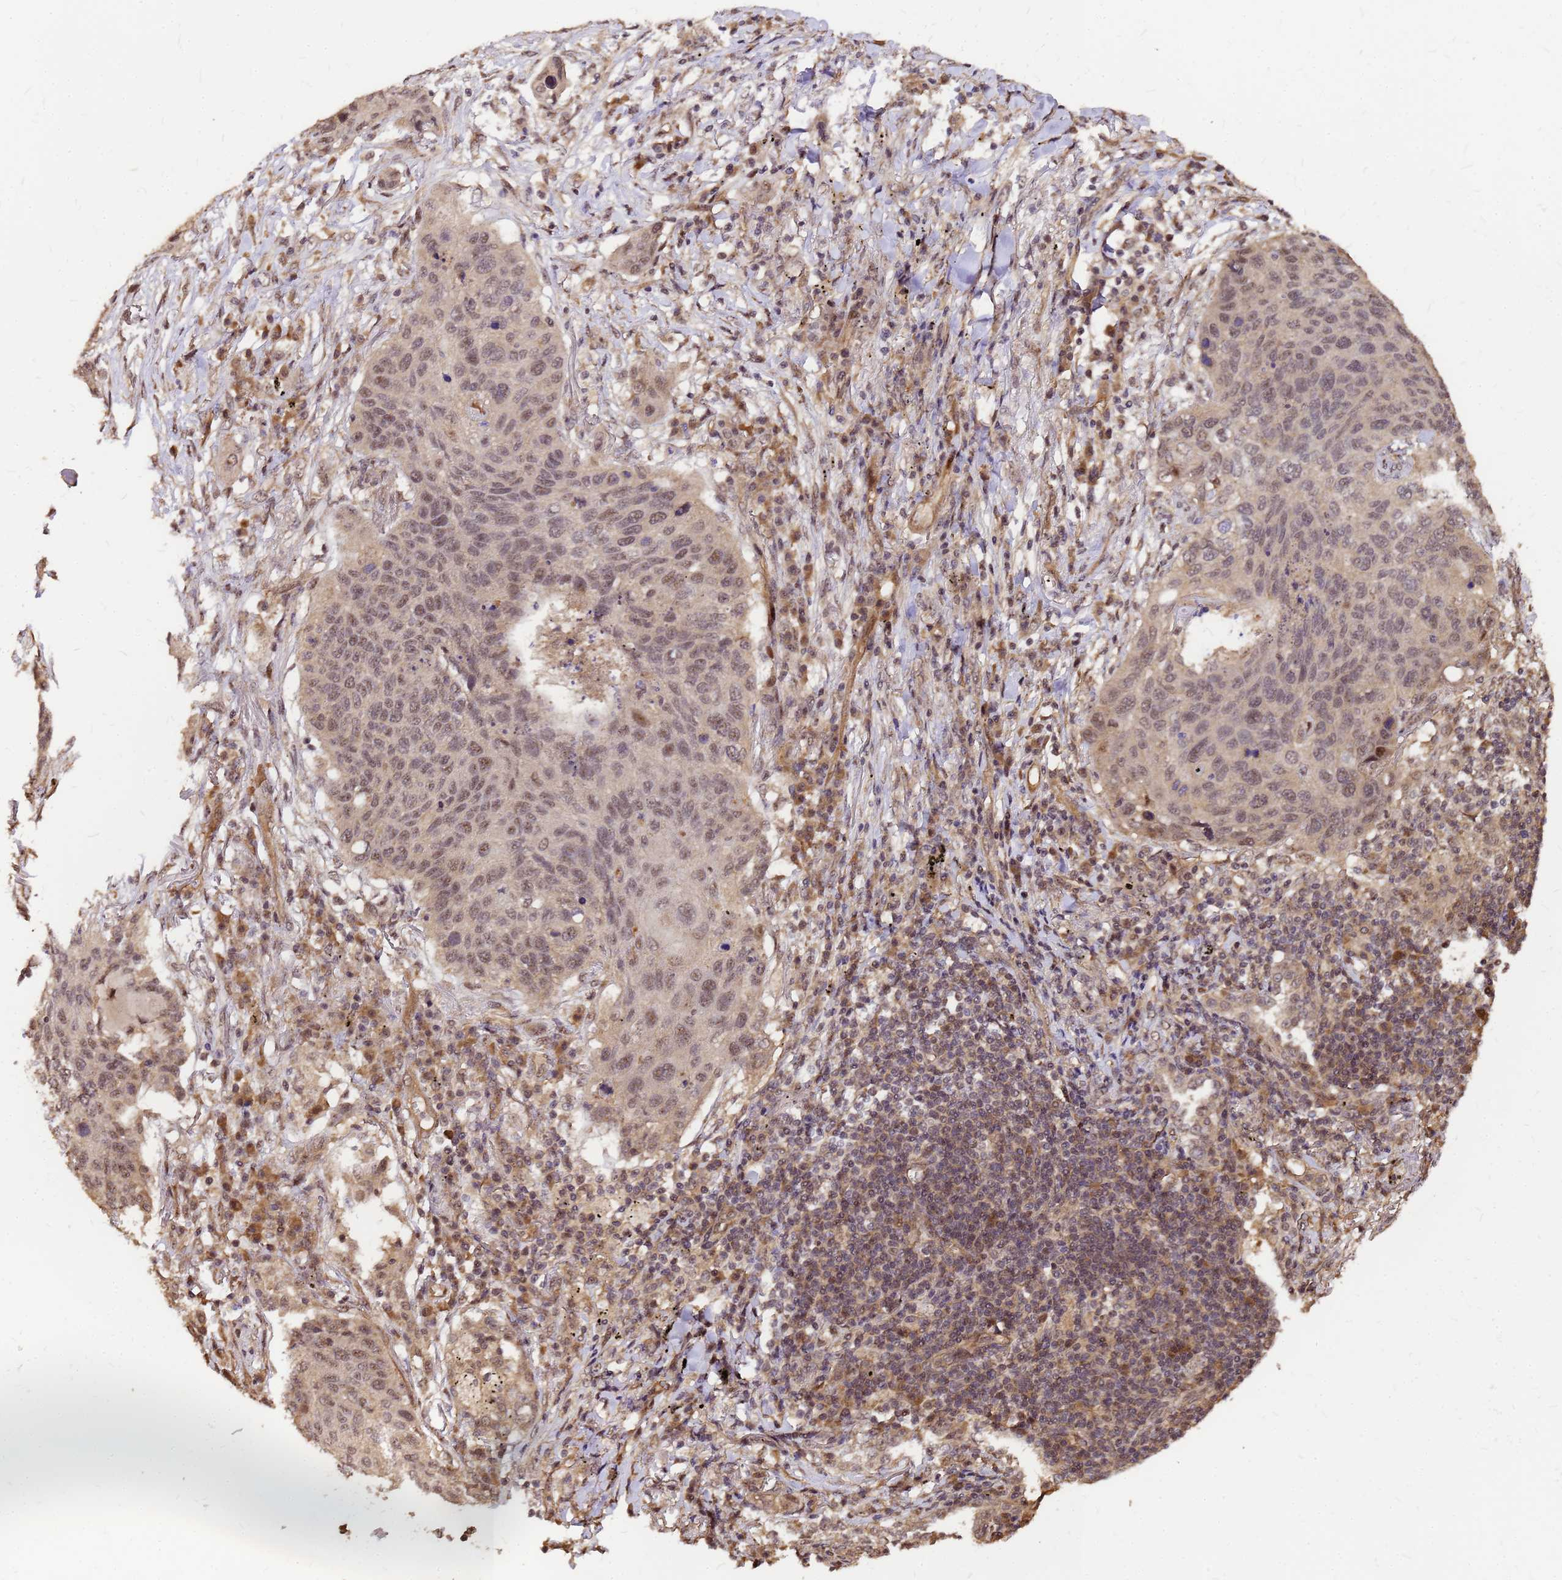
{"staining": {"intensity": "weak", "quantity": "25%-75%", "location": "nuclear"}, "tissue": "lung cancer", "cell_type": "Tumor cells", "image_type": "cancer", "snomed": [{"axis": "morphology", "description": "Squamous cell carcinoma, NOS"}, {"axis": "topography", "description": "Lung"}], "caption": "Human lung cancer stained with a brown dye reveals weak nuclear positive staining in about 25%-75% of tumor cells.", "gene": "GPATCH8", "patient": {"sex": "female", "age": 63}}